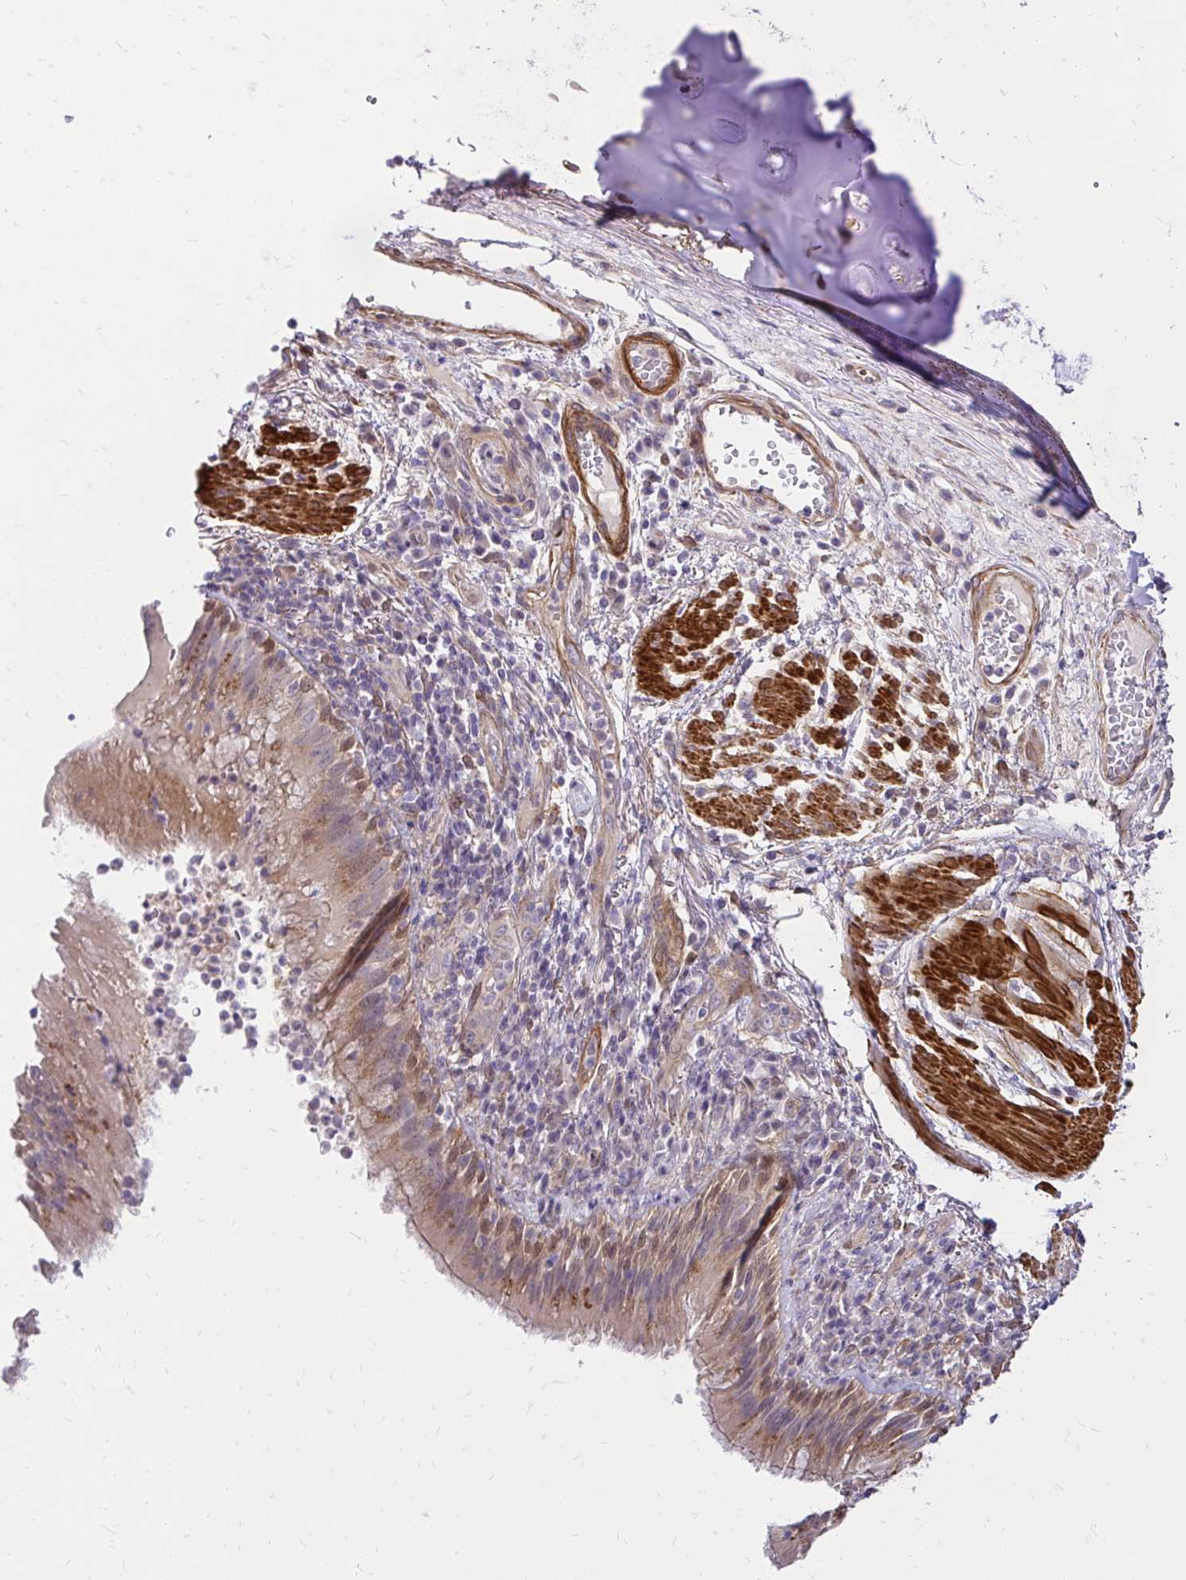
{"staining": {"intensity": "moderate", "quantity": ">75%", "location": "cytoplasmic/membranous"}, "tissue": "bronchus", "cell_type": "Respiratory epithelial cells", "image_type": "normal", "snomed": [{"axis": "morphology", "description": "Normal tissue, NOS"}, {"axis": "topography", "description": "Cartilage tissue"}, {"axis": "topography", "description": "Bronchus"}], "caption": "Immunohistochemistry staining of normal bronchus, which demonstrates medium levels of moderate cytoplasmic/membranous positivity in about >75% of respiratory epithelial cells indicating moderate cytoplasmic/membranous protein expression. The staining was performed using DAB (brown) for protein detection and nuclei were counterstained in hematoxylin (blue).", "gene": "YAP1", "patient": {"sex": "male", "age": 56}}